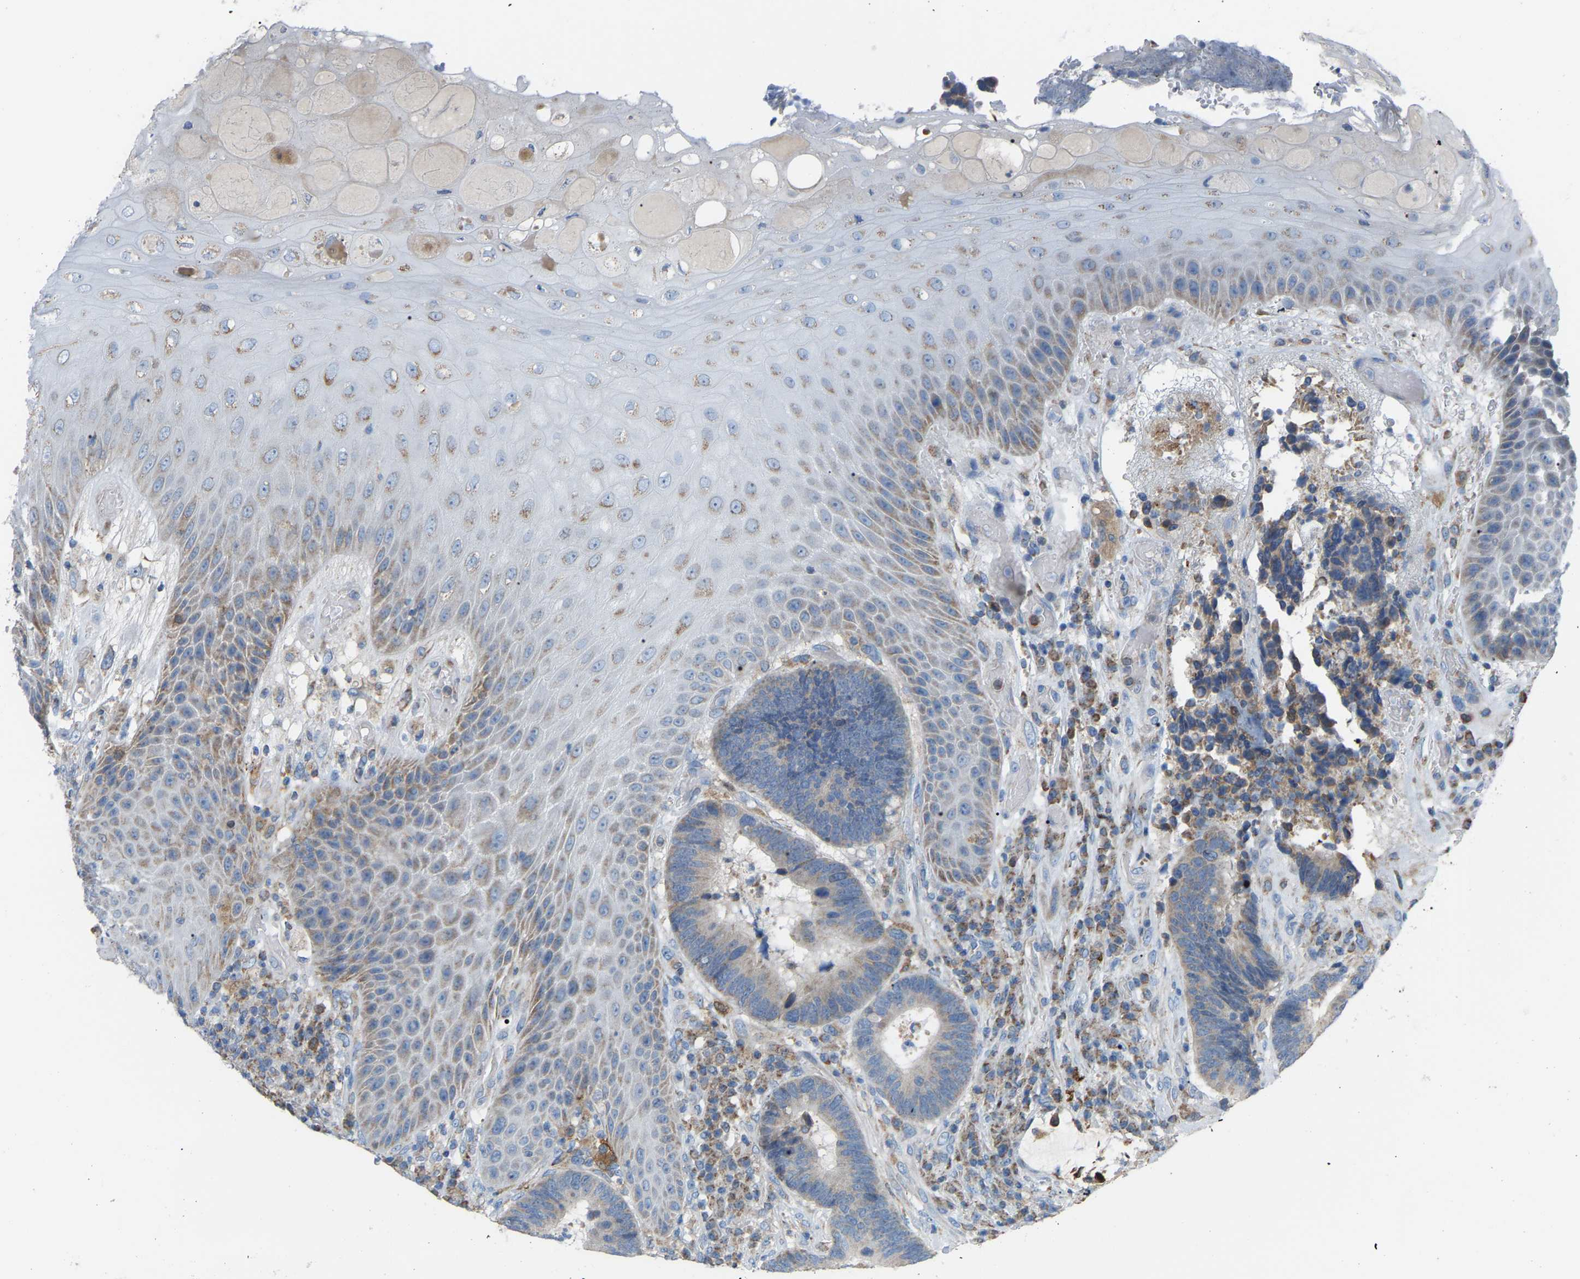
{"staining": {"intensity": "negative", "quantity": "none", "location": "none"}, "tissue": "colorectal cancer", "cell_type": "Tumor cells", "image_type": "cancer", "snomed": [{"axis": "morphology", "description": "Adenocarcinoma, NOS"}, {"axis": "topography", "description": "Rectum"}, {"axis": "topography", "description": "Anal"}], "caption": "A micrograph of colorectal cancer (adenocarcinoma) stained for a protein shows no brown staining in tumor cells.", "gene": "CROT", "patient": {"sex": "female", "age": 89}}